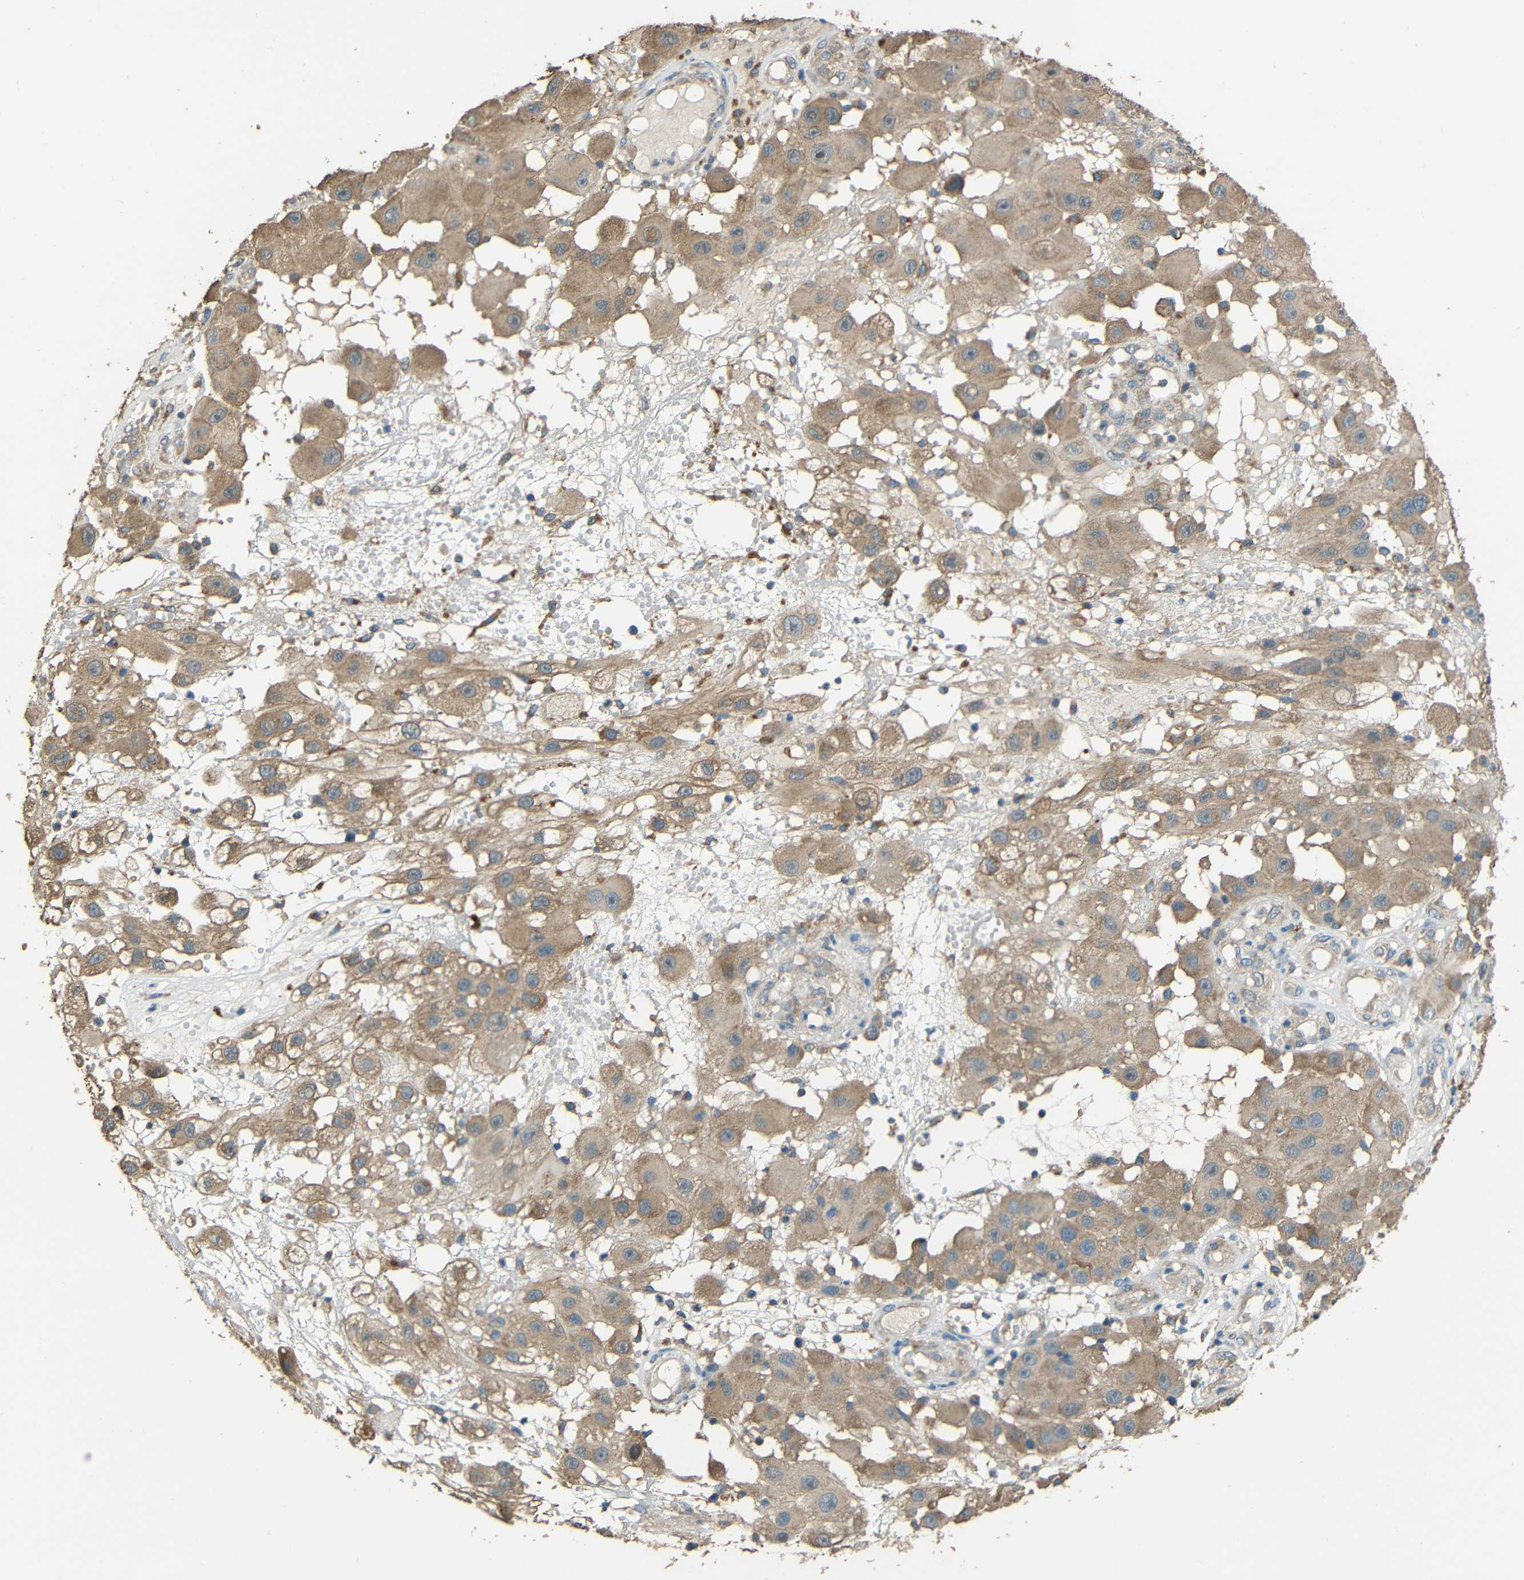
{"staining": {"intensity": "moderate", "quantity": ">75%", "location": "cytoplasmic/membranous"}, "tissue": "melanoma", "cell_type": "Tumor cells", "image_type": "cancer", "snomed": [{"axis": "morphology", "description": "Malignant melanoma, NOS"}, {"axis": "topography", "description": "Skin"}], "caption": "Protein staining displays moderate cytoplasmic/membranous expression in about >75% of tumor cells in melanoma.", "gene": "ACACA", "patient": {"sex": "female", "age": 81}}